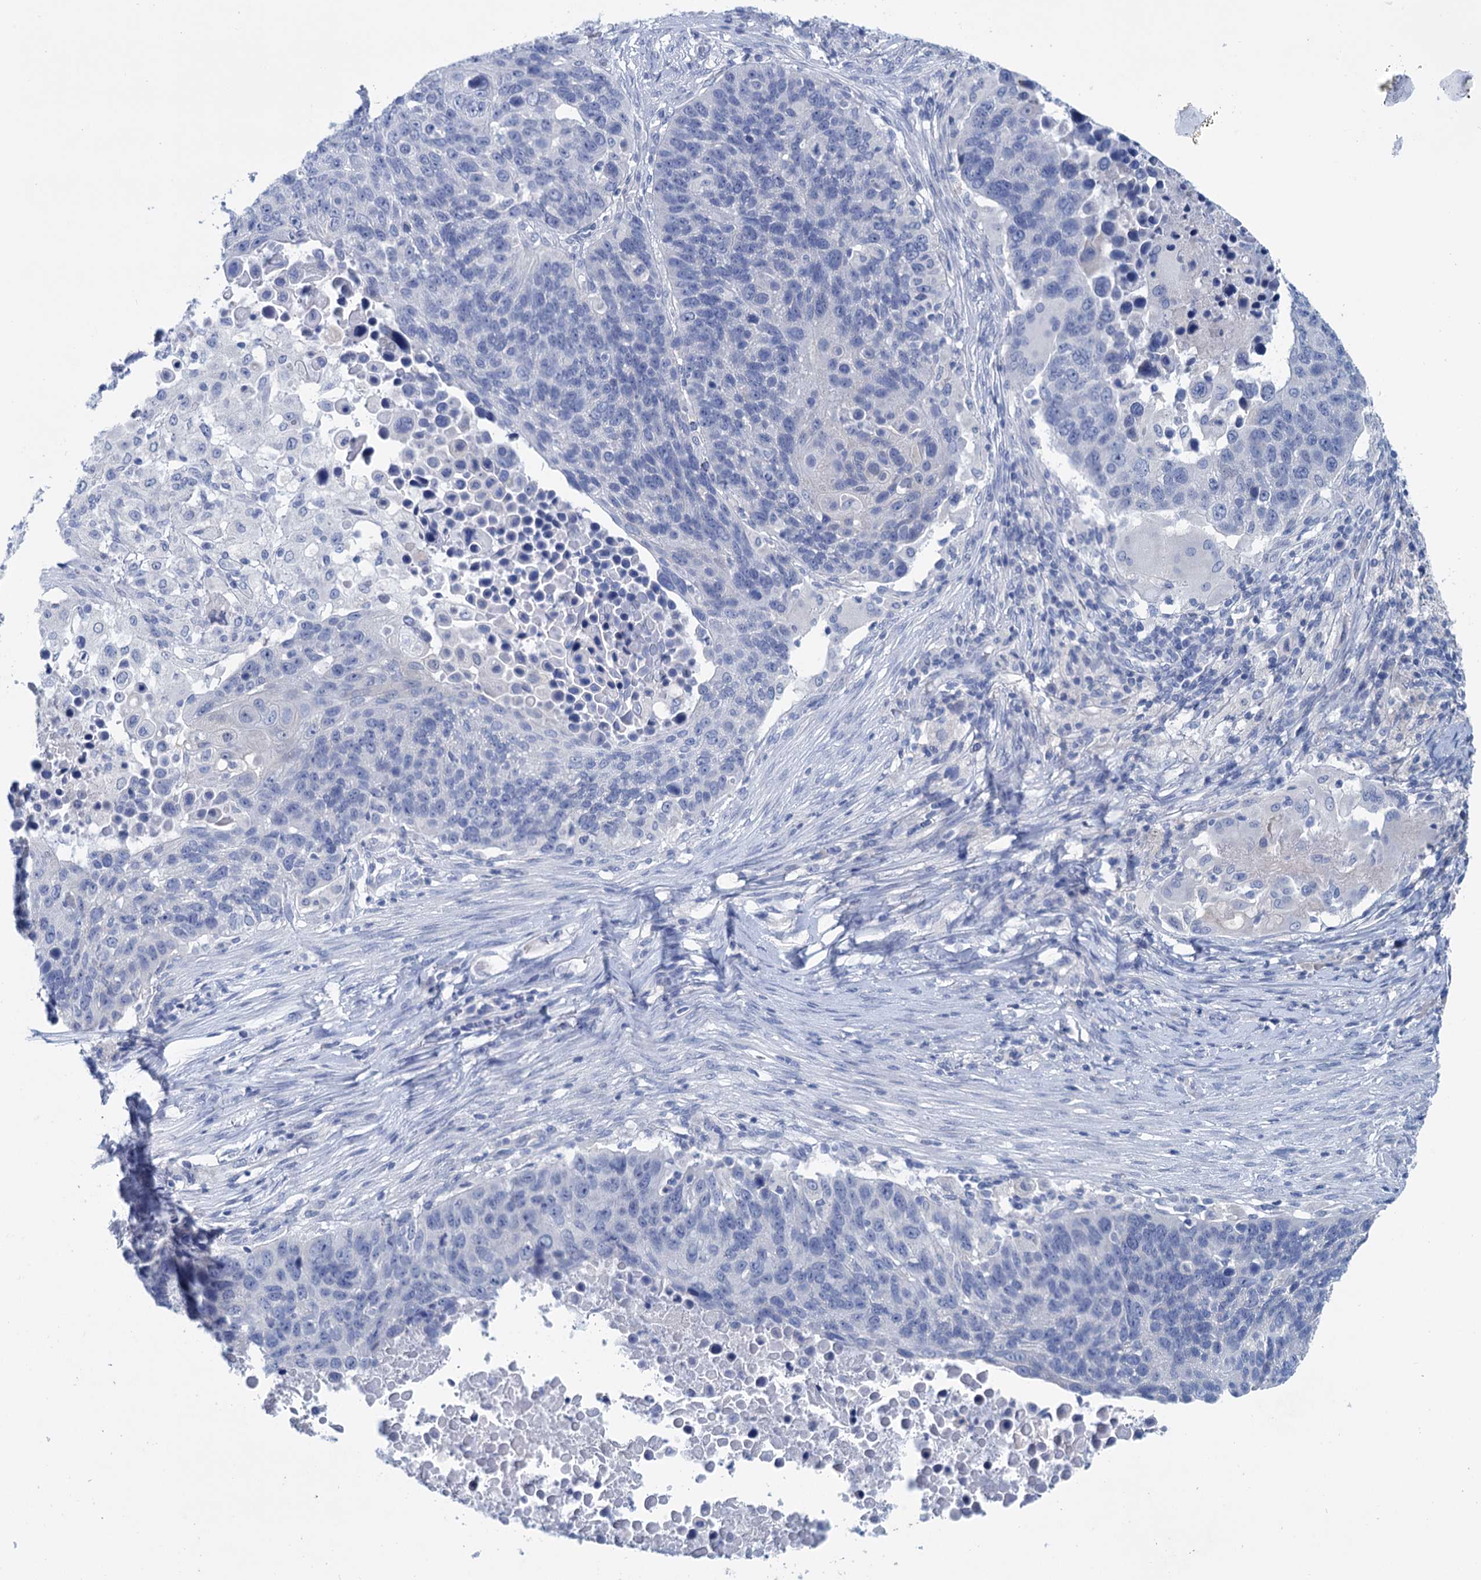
{"staining": {"intensity": "negative", "quantity": "none", "location": "none"}, "tissue": "lung cancer", "cell_type": "Tumor cells", "image_type": "cancer", "snomed": [{"axis": "morphology", "description": "Normal tissue, NOS"}, {"axis": "morphology", "description": "Squamous cell carcinoma, NOS"}, {"axis": "topography", "description": "Lymph node"}, {"axis": "topography", "description": "Lung"}], "caption": "Immunohistochemistry image of lung cancer stained for a protein (brown), which displays no staining in tumor cells. (DAB immunohistochemistry (IHC) visualized using brightfield microscopy, high magnification).", "gene": "MYOZ3", "patient": {"sex": "male", "age": 66}}